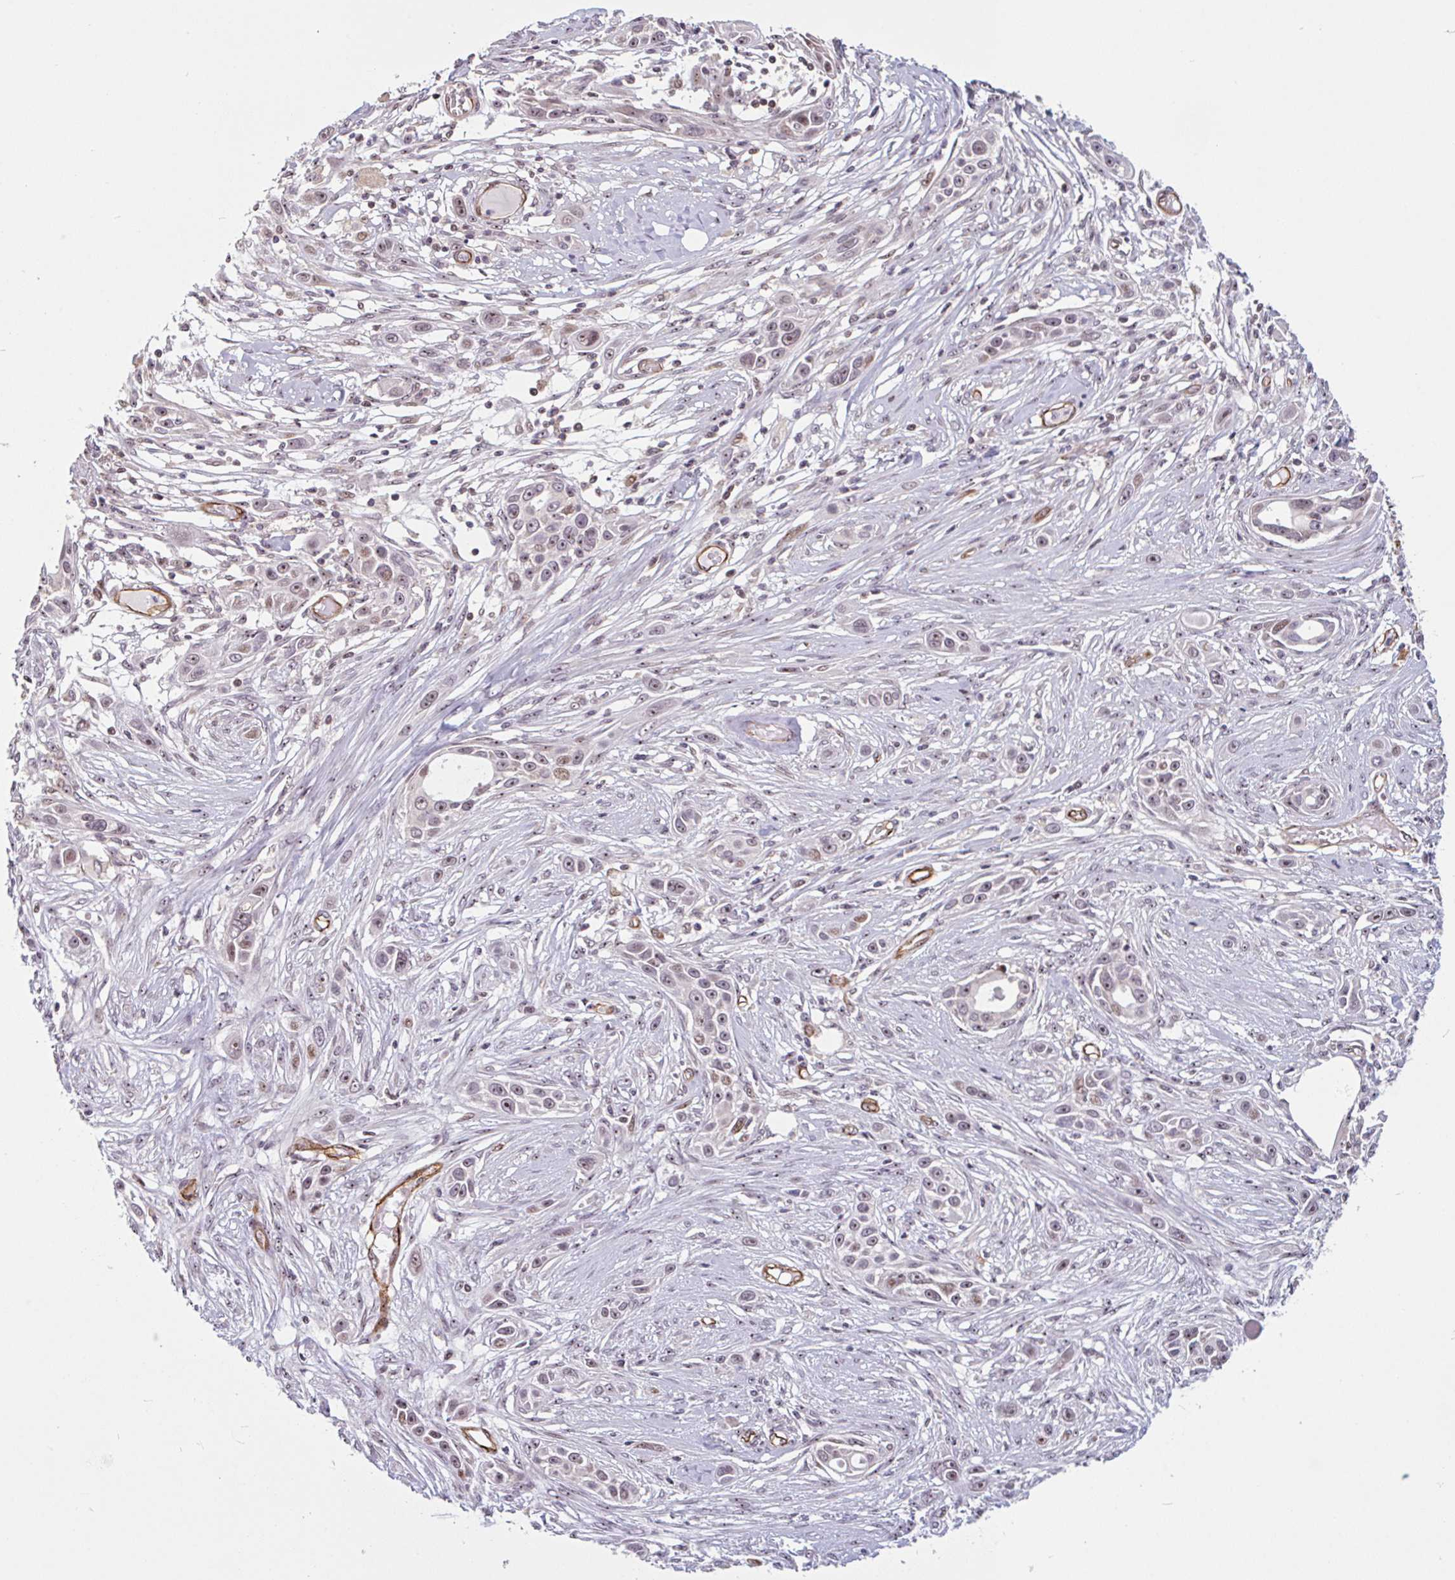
{"staining": {"intensity": "moderate", "quantity": "25%-75%", "location": "nuclear"}, "tissue": "skin cancer", "cell_type": "Tumor cells", "image_type": "cancer", "snomed": [{"axis": "morphology", "description": "Squamous cell carcinoma, NOS"}, {"axis": "topography", "description": "Skin"}], "caption": "High-magnification brightfield microscopy of squamous cell carcinoma (skin) stained with DAB (brown) and counterstained with hematoxylin (blue). tumor cells exhibit moderate nuclear staining is identified in about25%-75% of cells. The protein of interest is stained brown, and the nuclei are stained in blue (DAB (3,3'-diaminobenzidine) IHC with brightfield microscopy, high magnification).", "gene": "ZNF689", "patient": {"sex": "female", "age": 69}}